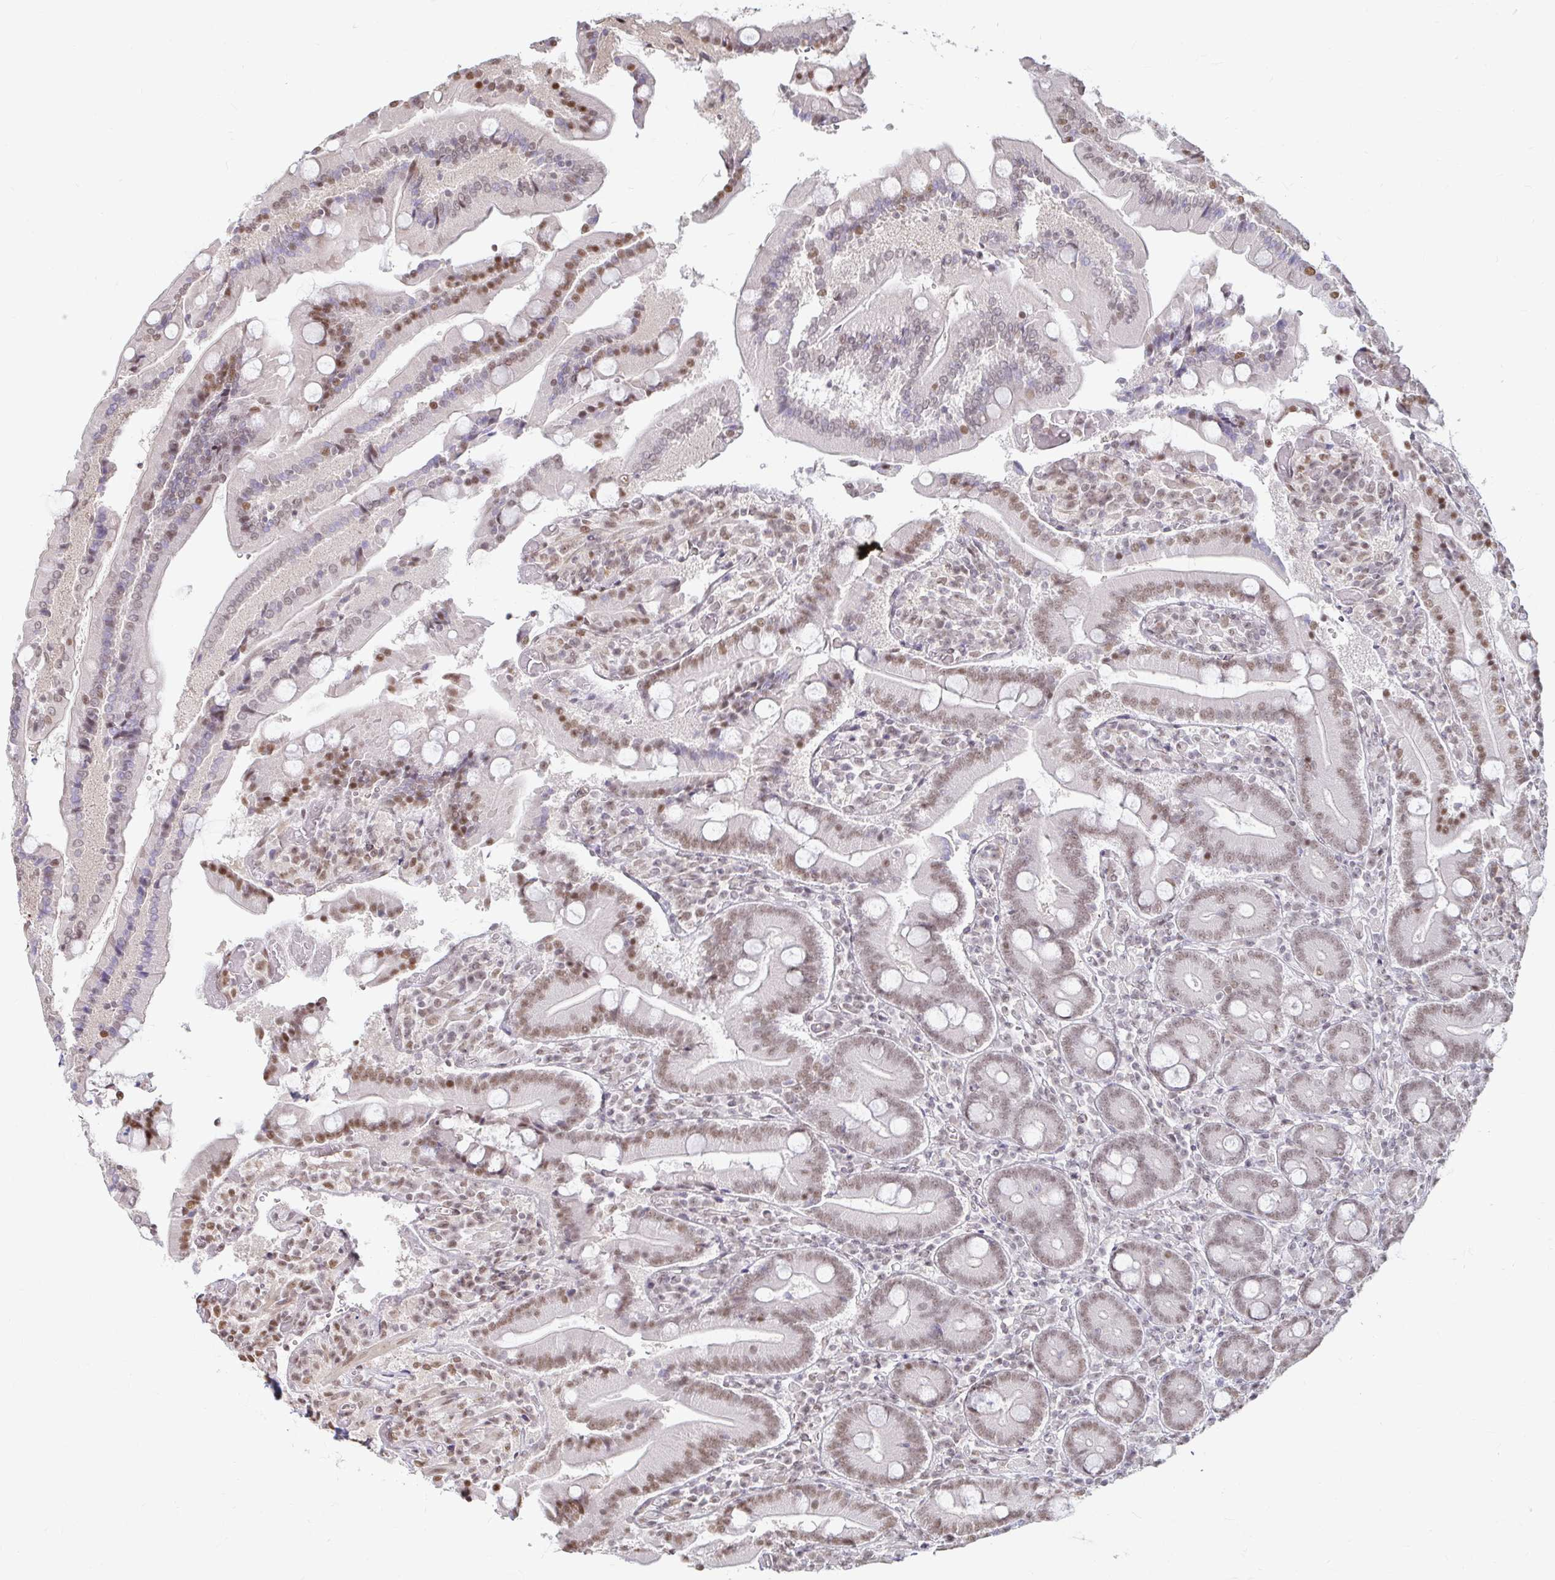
{"staining": {"intensity": "moderate", "quantity": ">75%", "location": "nuclear"}, "tissue": "duodenum", "cell_type": "Glandular cells", "image_type": "normal", "snomed": [{"axis": "morphology", "description": "Normal tissue, NOS"}, {"axis": "topography", "description": "Duodenum"}], "caption": "An IHC image of normal tissue is shown. Protein staining in brown highlights moderate nuclear positivity in duodenum within glandular cells. Using DAB (brown) and hematoxylin (blue) stains, captured at high magnification using brightfield microscopy.", "gene": "HNRNPU", "patient": {"sex": "female", "age": 62}}